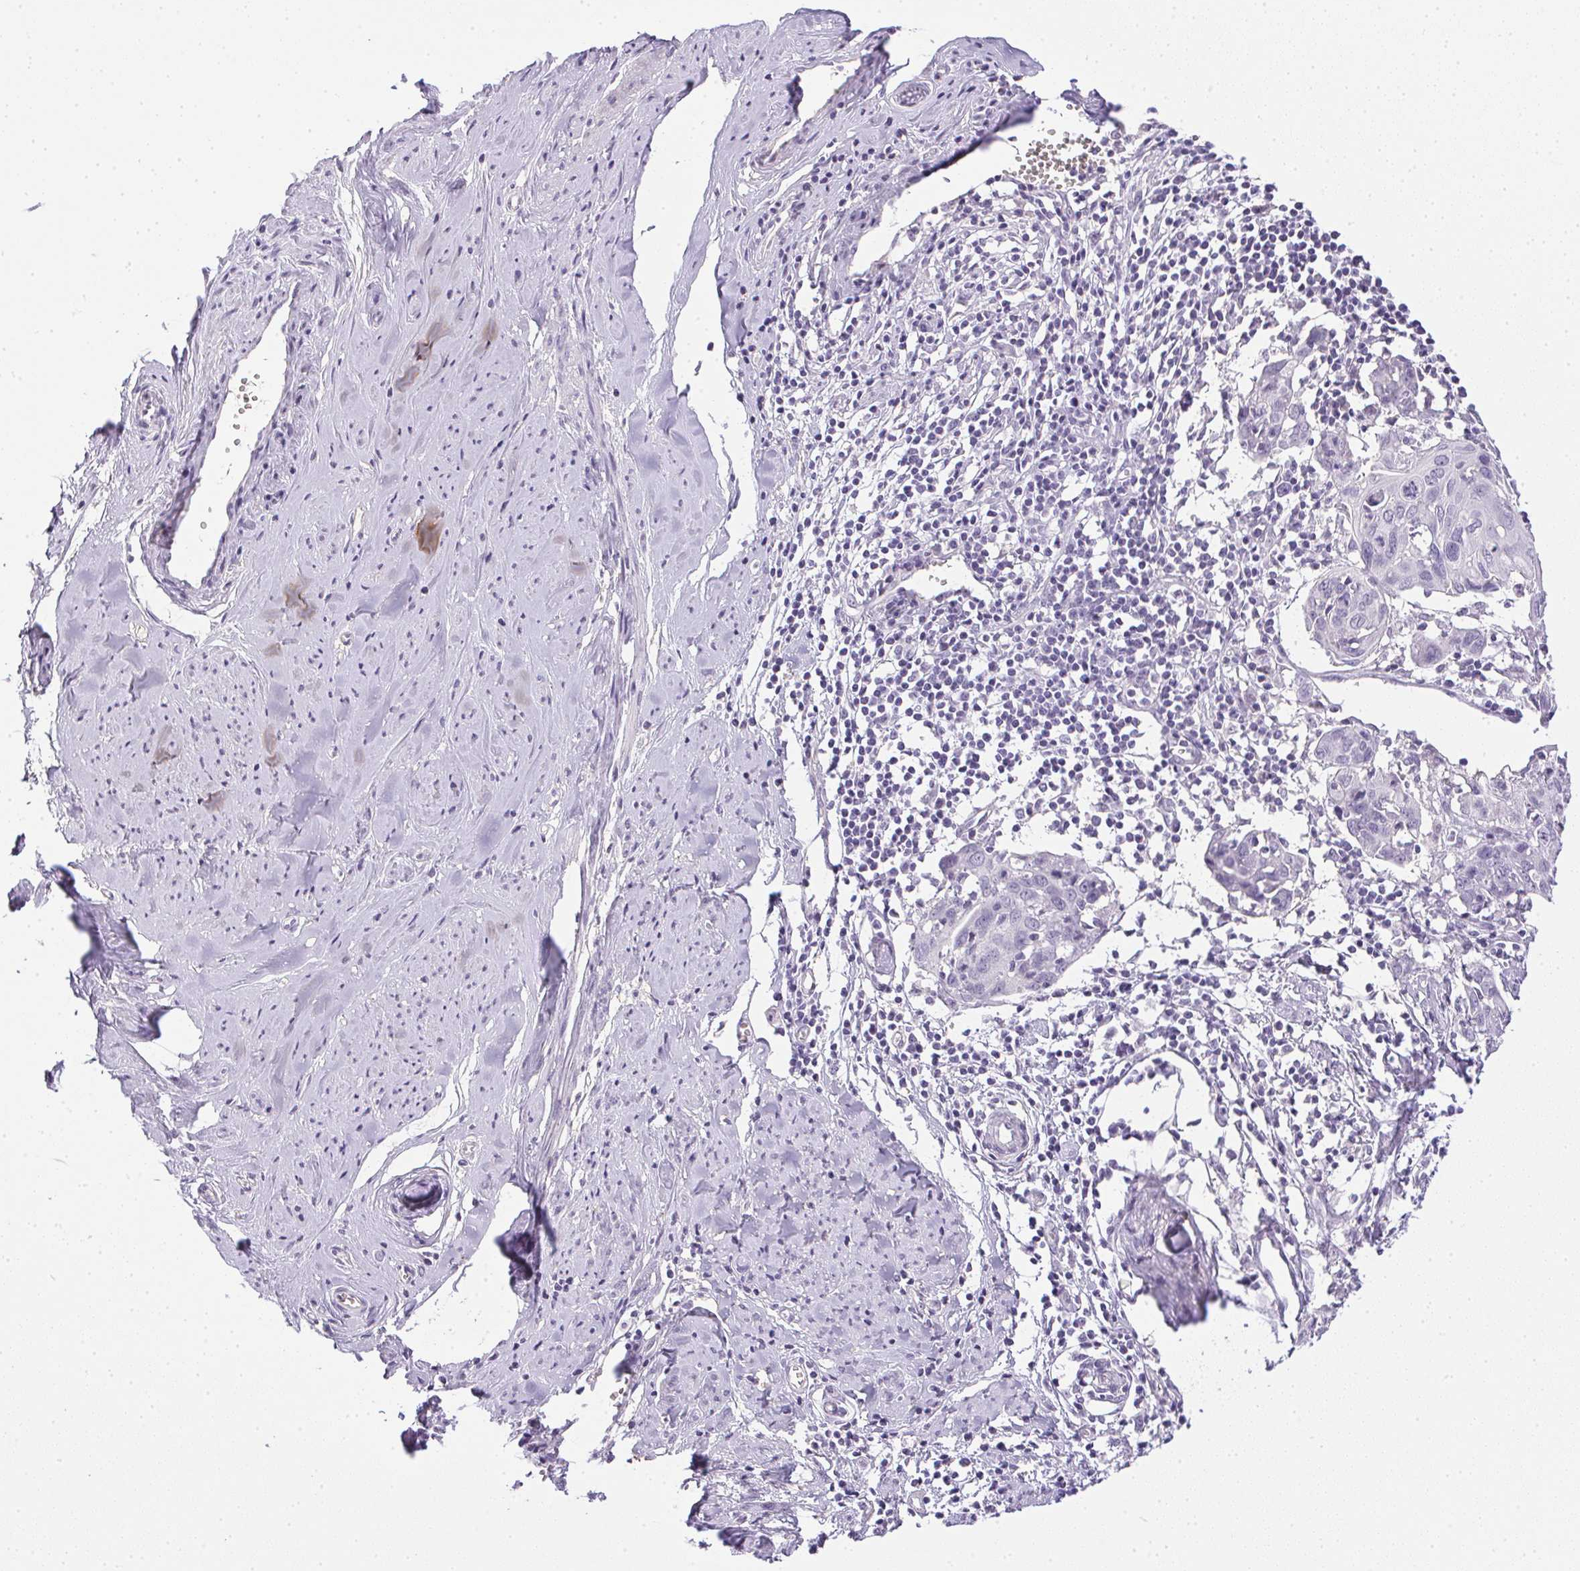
{"staining": {"intensity": "negative", "quantity": "none", "location": "none"}, "tissue": "cervical cancer", "cell_type": "Tumor cells", "image_type": "cancer", "snomed": [{"axis": "morphology", "description": "Squamous cell carcinoma, NOS"}, {"axis": "topography", "description": "Cervix"}], "caption": "Immunohistochemical staining of cervical cancer displays no significant staining in tumor cells.", "gene": "PRL", "patient": {"sex": "female", "age": 62}}